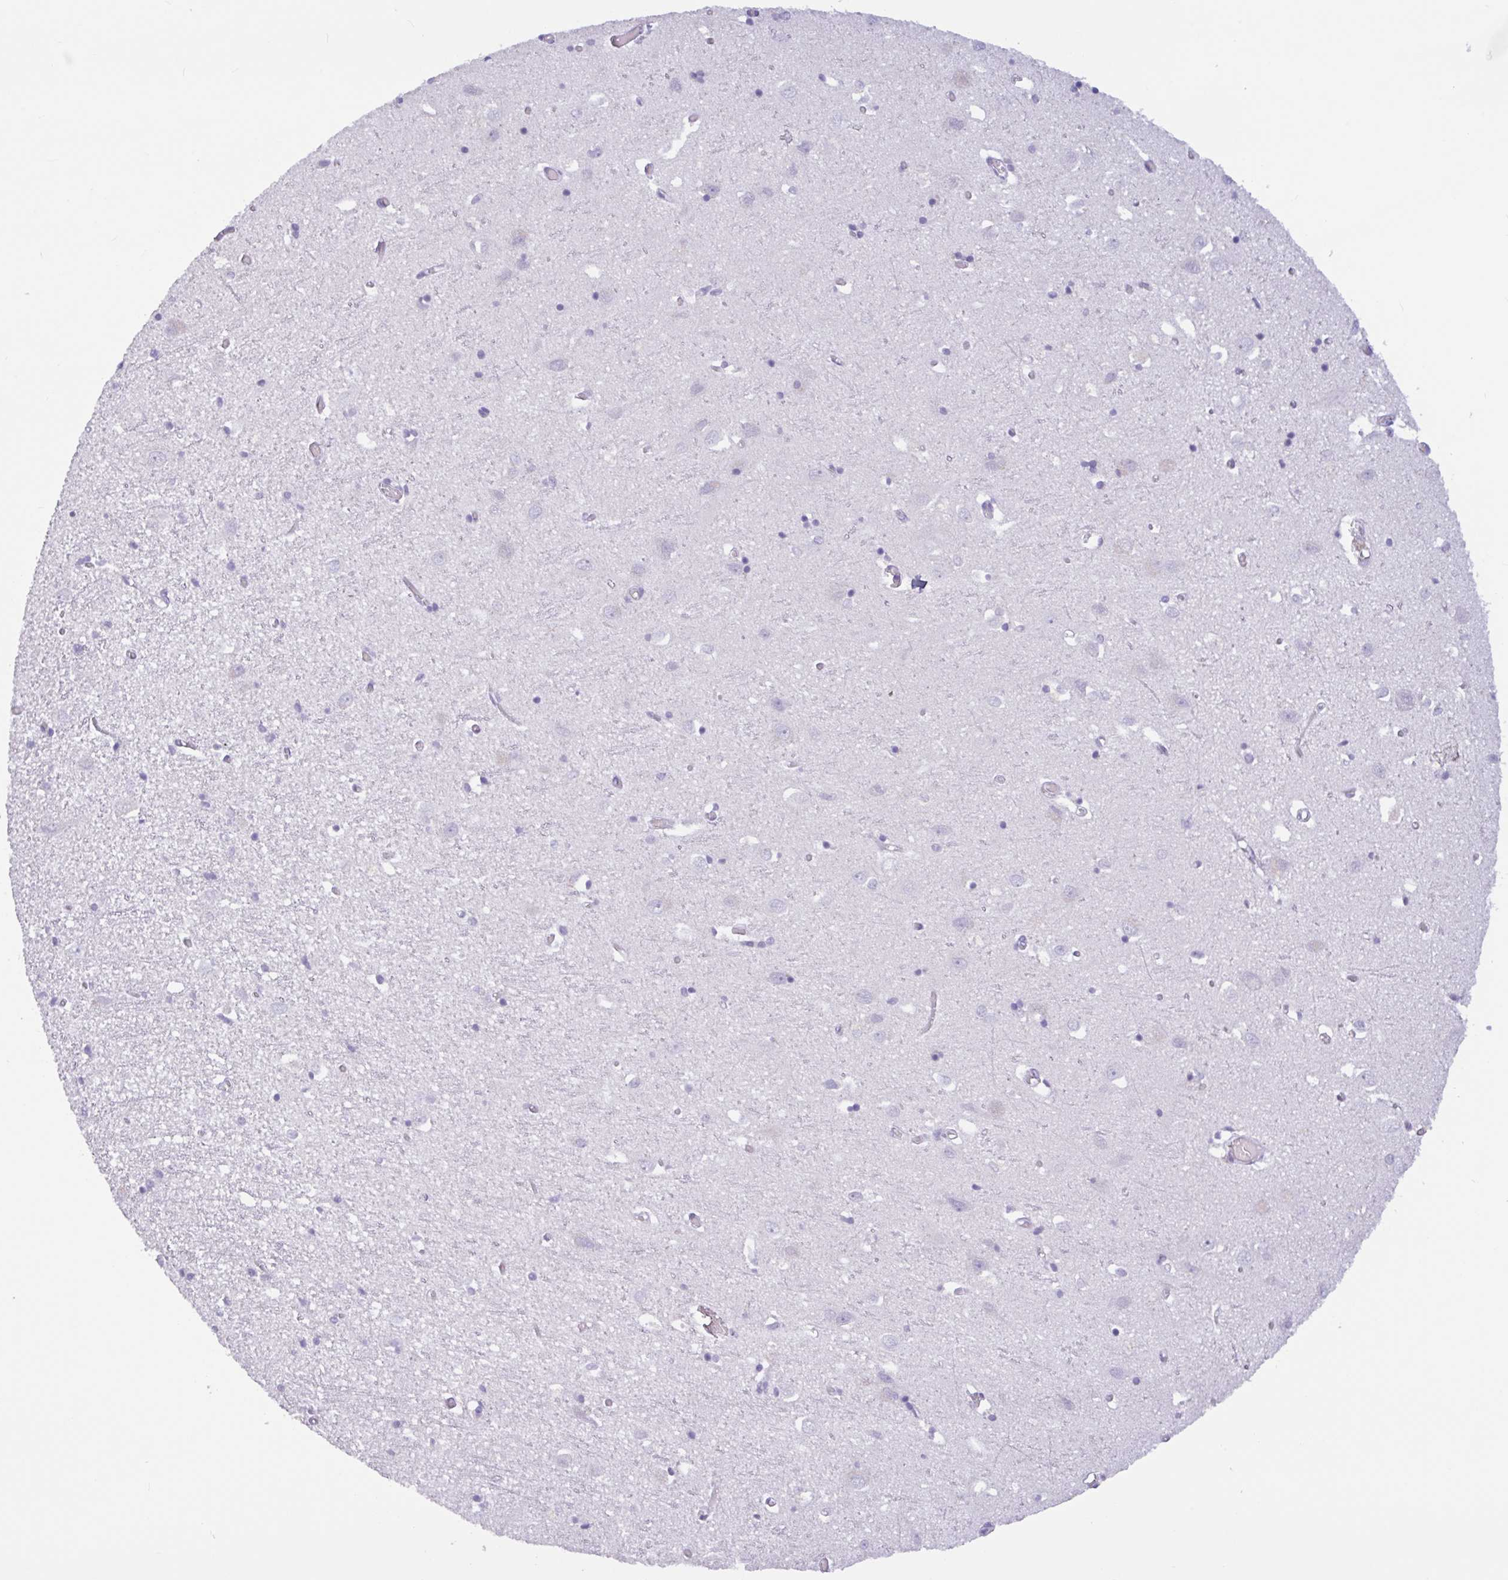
{"staining": {"intensity": "negative", "quantity": "none", "location": "none"}, "tissue": "cerebral cortex", "cell_type": "Endothelial cells", "image_type": "normal", "snomed": [{"axis": "morphology", "description": "Normal tissue, NOS"}, {"axis": "topography", "description": "Cerebral cortex"}], "caption": "Human cerebral cortex stained for a protein using immunohistochemistry (IHC) exhibits no expression in endothelial cells.", "gene": "CTSE", "patient": {"sex": "male", "age": 70}}